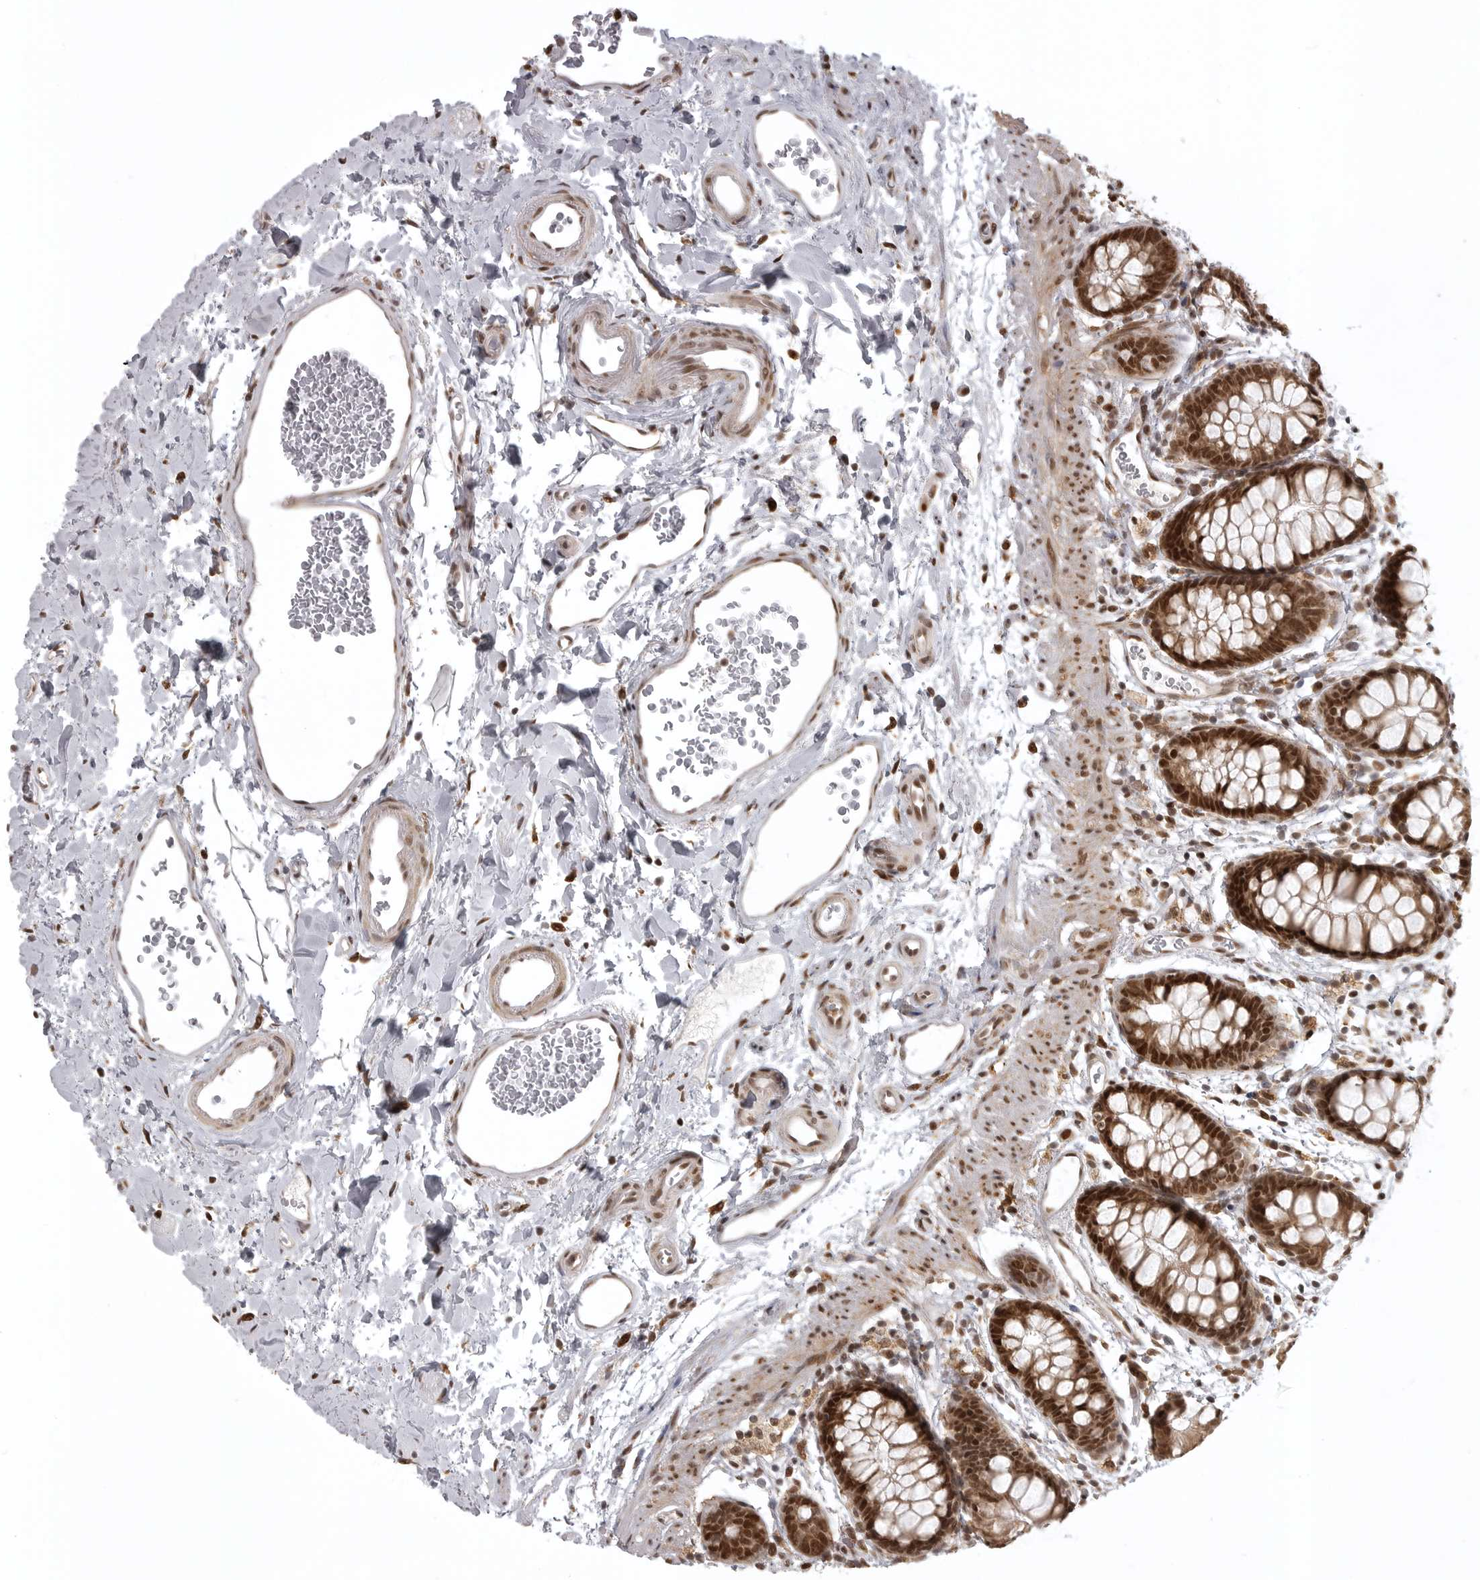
{"staining": {"intensity": "strong", "quantity": ">75%", "location": "nuclear"}, "tissue": "rectum", "cell_type": "Glandular cells", "image_type": "normal", "snomed": [{"axis": "morphology", "description": "Normal tissue, NOS"}, {"axis": "topography", "description": "Rectum"}], "caption": "DAB immunohistochemical staining of benign rectum displays strong nuclear protein positivity in about >75% of glandular cells.", "gene": "ISG20L2", "patient": {"sex": "female", "age": 65}}